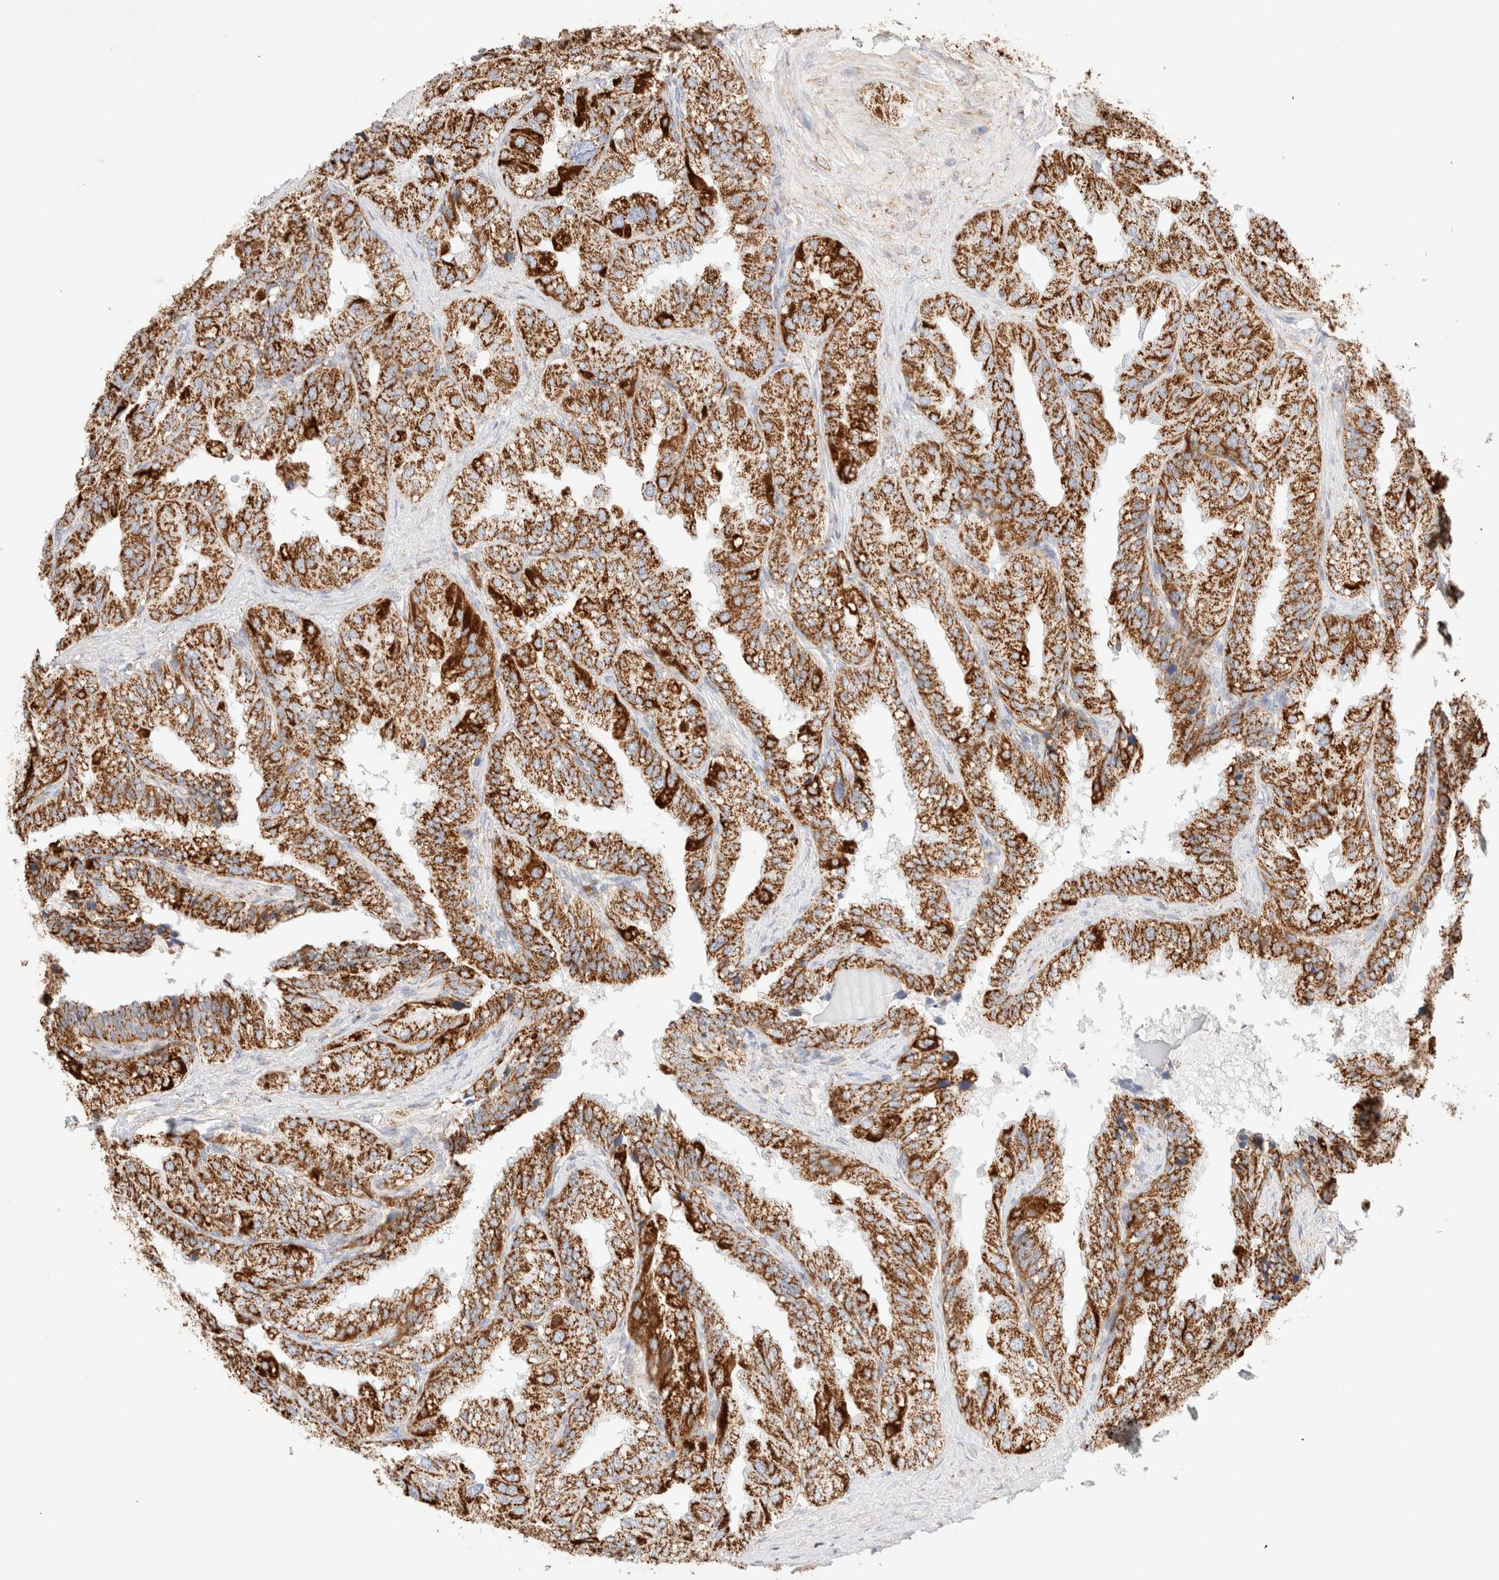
{"staining": {"intensity": "strong", "quantity": ">75%", "location": "cytoplasmic/membranous"}, "tissue": "seminal vesicle", "cell_type": "Glandular cells", "image_type": "normal", "snomed": [{"axis": "morphology", "description": "Normal tissue, NOS"}, {"axis": "topography", "description": "Prostate"}, {"axis": "topography", "description": "Seminal veicle"}], "caption": "Immunohistochemical staining of benign seminal vesicle demonstrates high levels of strong cytoplasmic/membranous expression in approximately >75% of glandular cells. Using DAB (brown) and hematoxylin (blue) stains, captured at high magnification using brightfield microscopy.", "gene": "PHB2", "patient": {"sex": "male", "age": 51}}